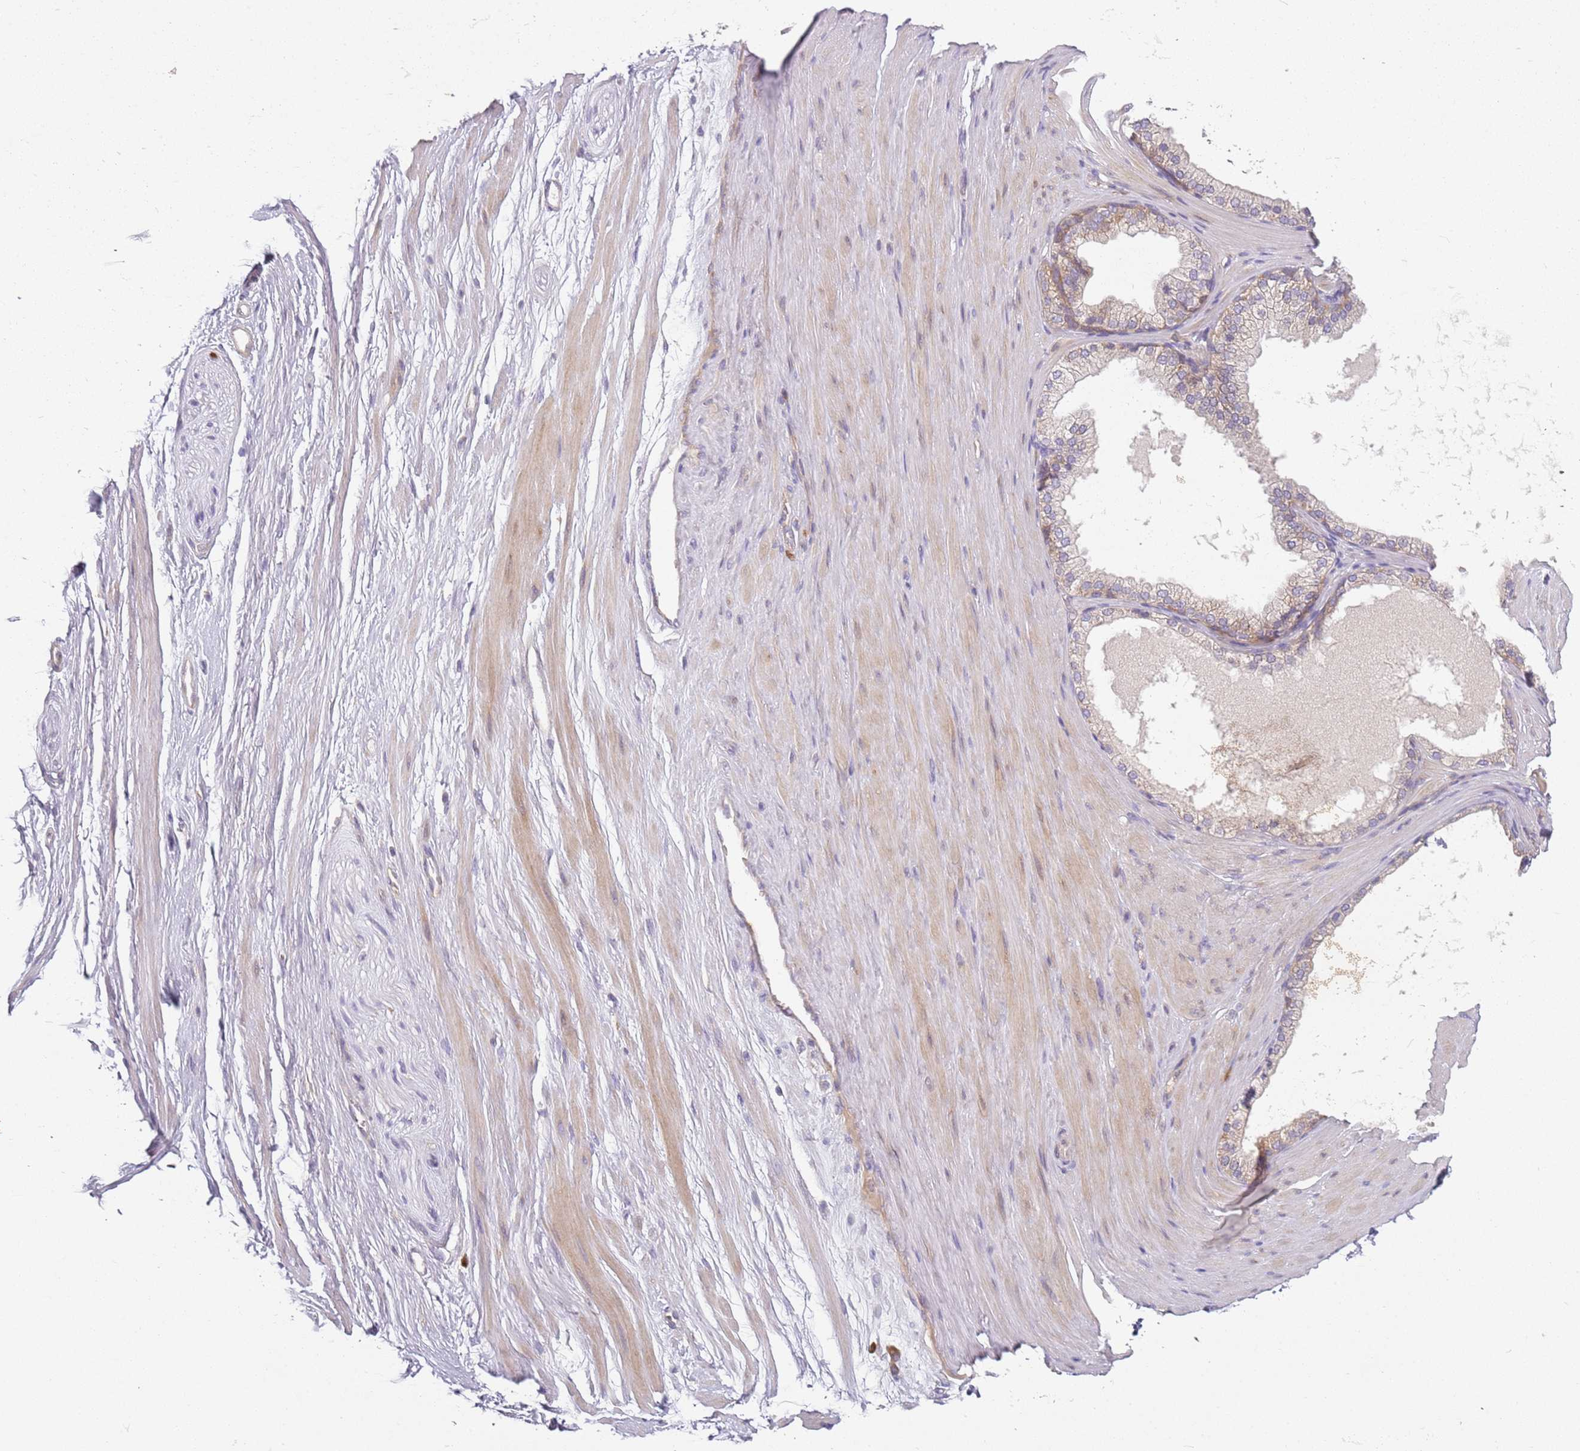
{"staining": {"intensity": "negative", "quantity": "none", "location": "none"}, "tissue": "adipose tissue", "cell_type": "Adipocytes", "image_type": "normal", "snomed": [{"axis": "morphology", "description": "Normal tissue, NOS"}, {"axis": "morphology", "description": "Adenocarcinoma, Low grade"}, {"axis": "topography", "description": "Prostate"}, {"axis": "topography", "description": "Peripheral nerve tissue"}], "caption": "This histopathology image is of normal adipose tissue stained with immunohistochemistry to label a protein in brown with the nuclei are counter-stained blue. There is no staining in adipocytes. (Stains: DAB IHC with hematoxylin counter stain, Microscopy: brightfield microscopy at high magnification).", "gene": "RPS28", "patient": {"sex": "male", "age": 63}}